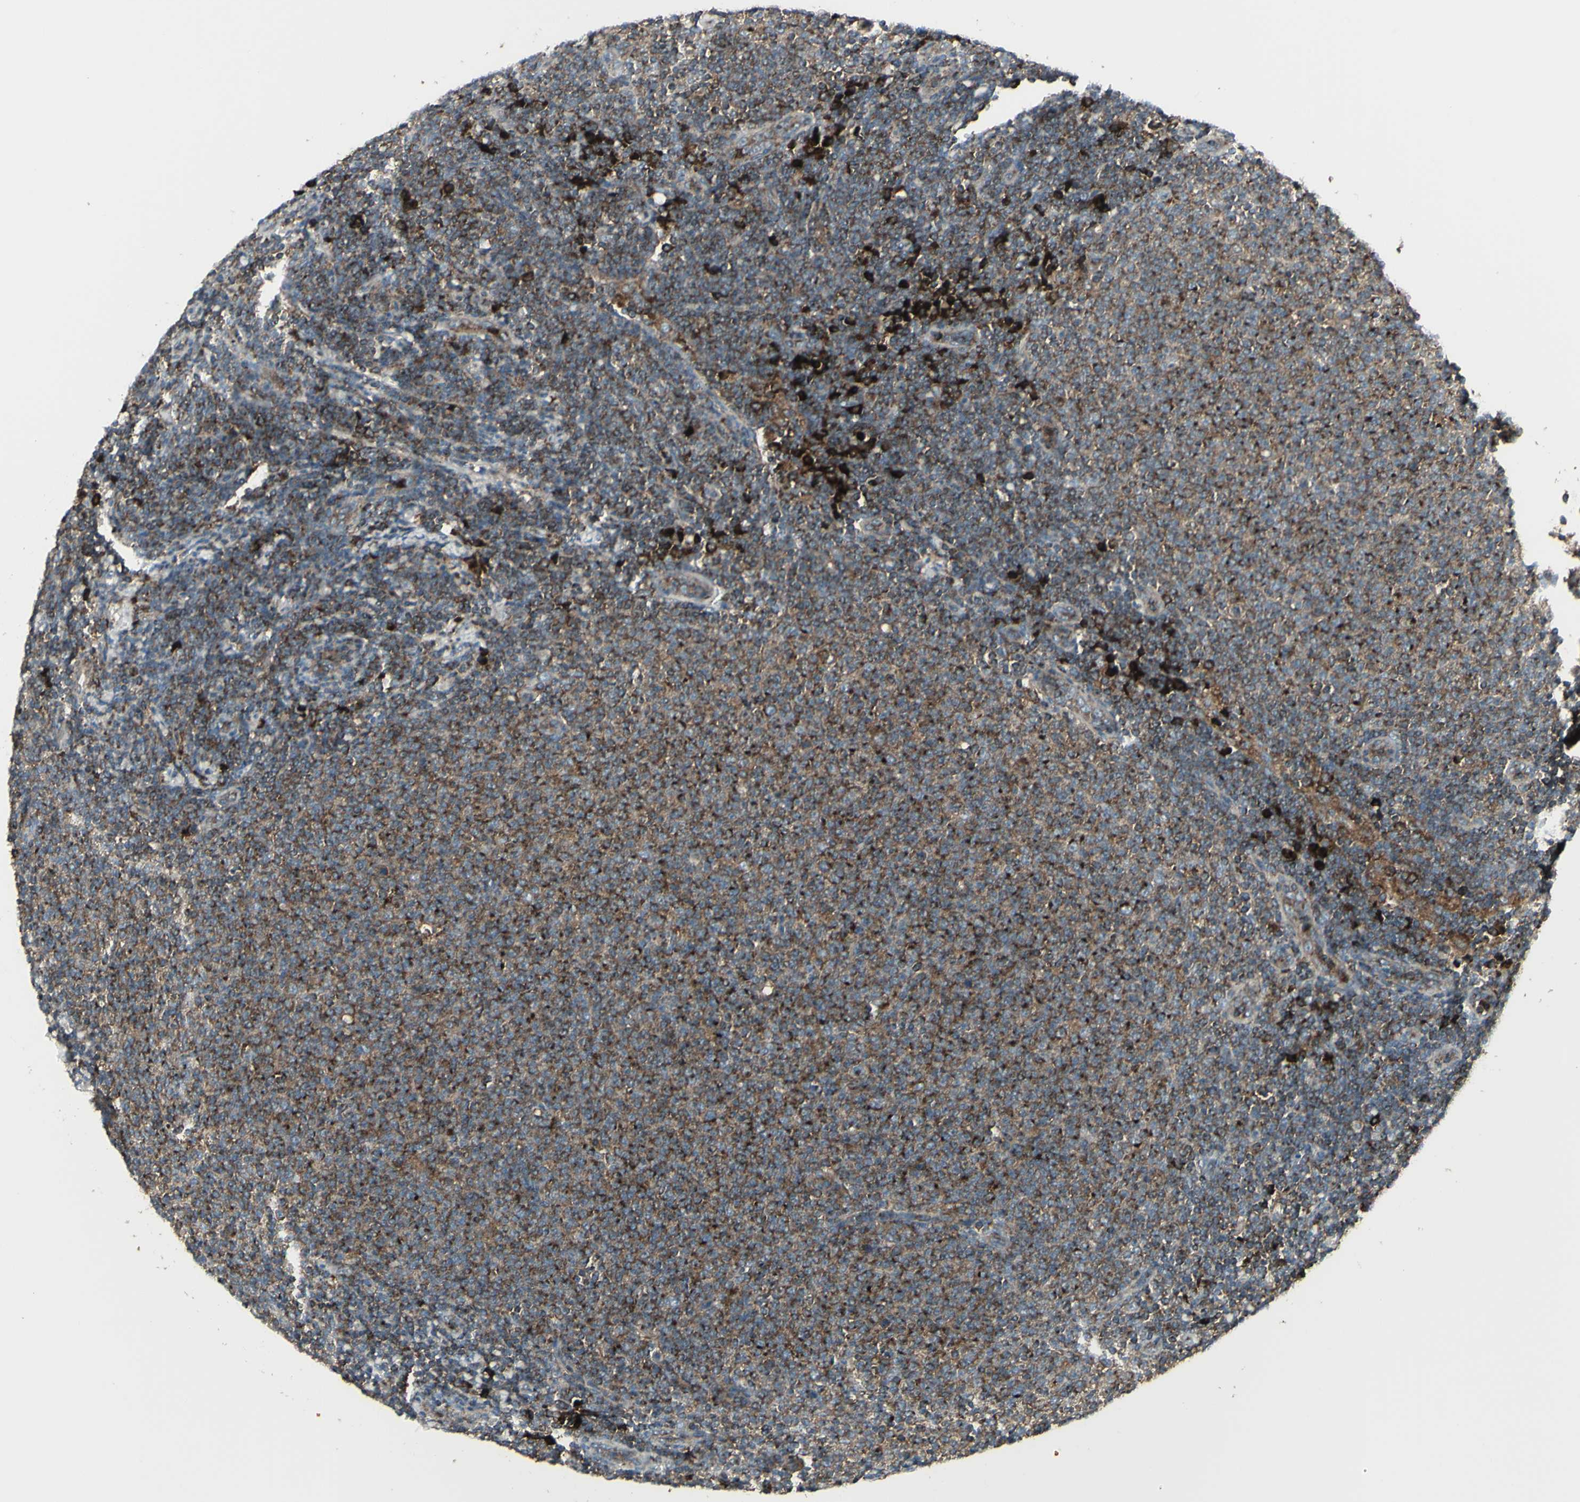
{"staining": {"intensity": "moderate", "quantity": ">75%", "location": "cytoplasmic/membranous"}, "tissue": "lymphoma", "cell_type": "Tumor cells", "image_type": "cancer", "snomed": [{"axis": "morphology", "description": "Malignant lymphoma, non-Hodgkin's type, Low grade"}, {"axis": "topography", "description": "Lymph node"}], "caption": "Lymphoma stained with a brown dye shows moderate cytoplasmic/membranous positive positivity in approximately >75% of tumor cells.", "gene": "NAPA", "patient": {"sex": "male", "age": 66}}